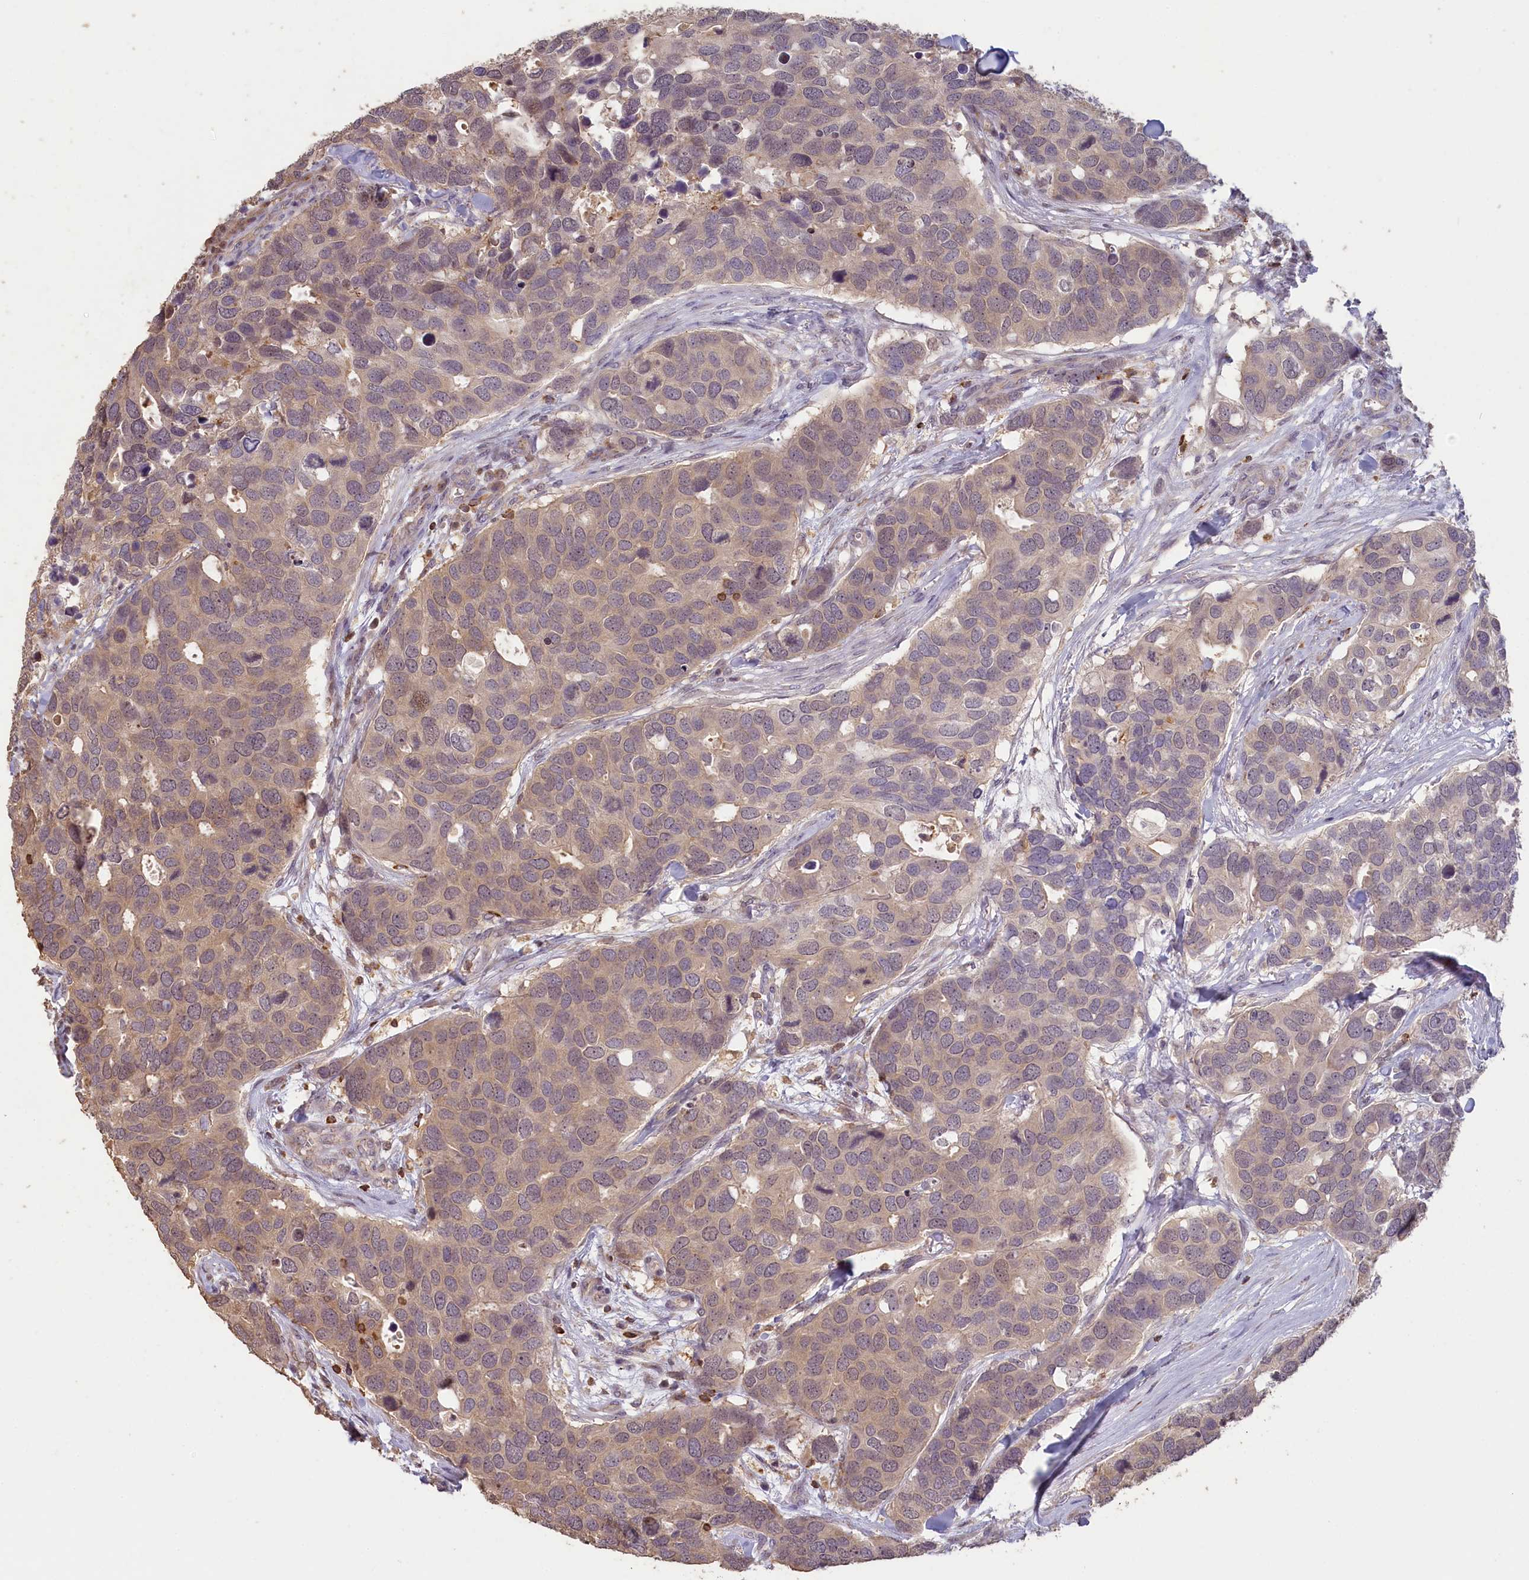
{"staining": {"intensity": "weak", "quantity": "<25%", "location": "cytoplasmic/membranous"}, "tissue": "breast cancer", "cell_type": "Tumor cells", "image_type": "cancer", "snomed": [{"axis": "morphology", "description": "Duct carcinoma"}, {"axis": "topography", "description": "Breast"}], "caption": "Immunohistochemical staining of human breast cancer (invasive ductal carcinoma) displays no significant expression in tumor cells.", "gene": "MADD", "patient": {"sex": "female", "age": 83}}